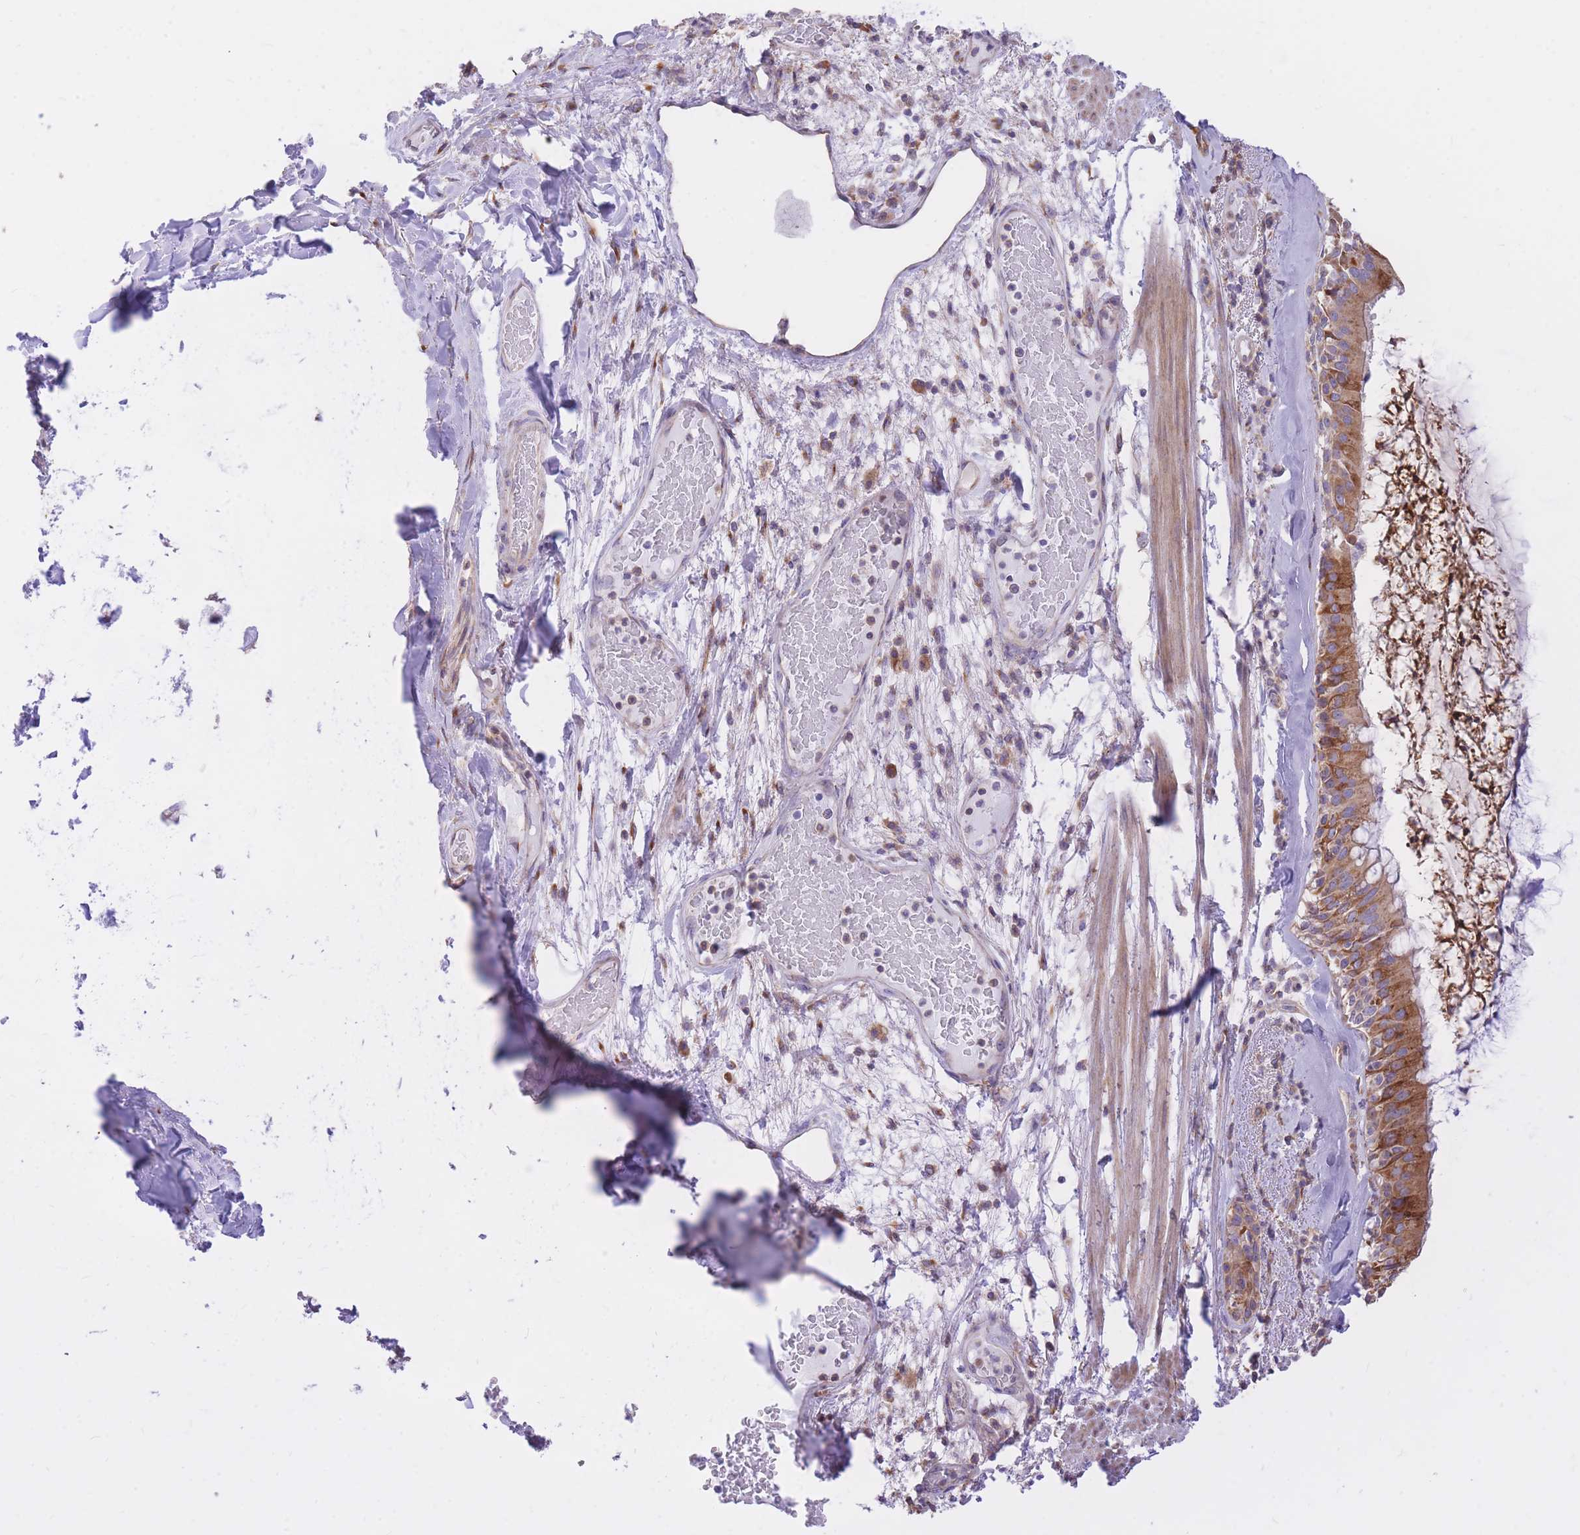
{"staining": {"intensity": "moderate", "quantity": ">75%", "location": "cytoplasmic/membranous"}, "tissue": "bronchus", "cell_type": "Respiratory epithelial cells", "image_type": "normal", "snomed": [{"axis": "morphology", "description": "Normal tissue, NOS"}, {"axis": "topography", "description": "Cartilage tissue"}, {"axis": "topography", "description": "Bronchus"}], "caption": "Immunohistochemical staining of normal human bronchus demonstrates >75% levels of moderate cytoplasmic/membranous protein expression in approximately >75% of respiratory epithelial cells.", "gene": "GBP7", "patient": {"sex": "male", "age": 63}}